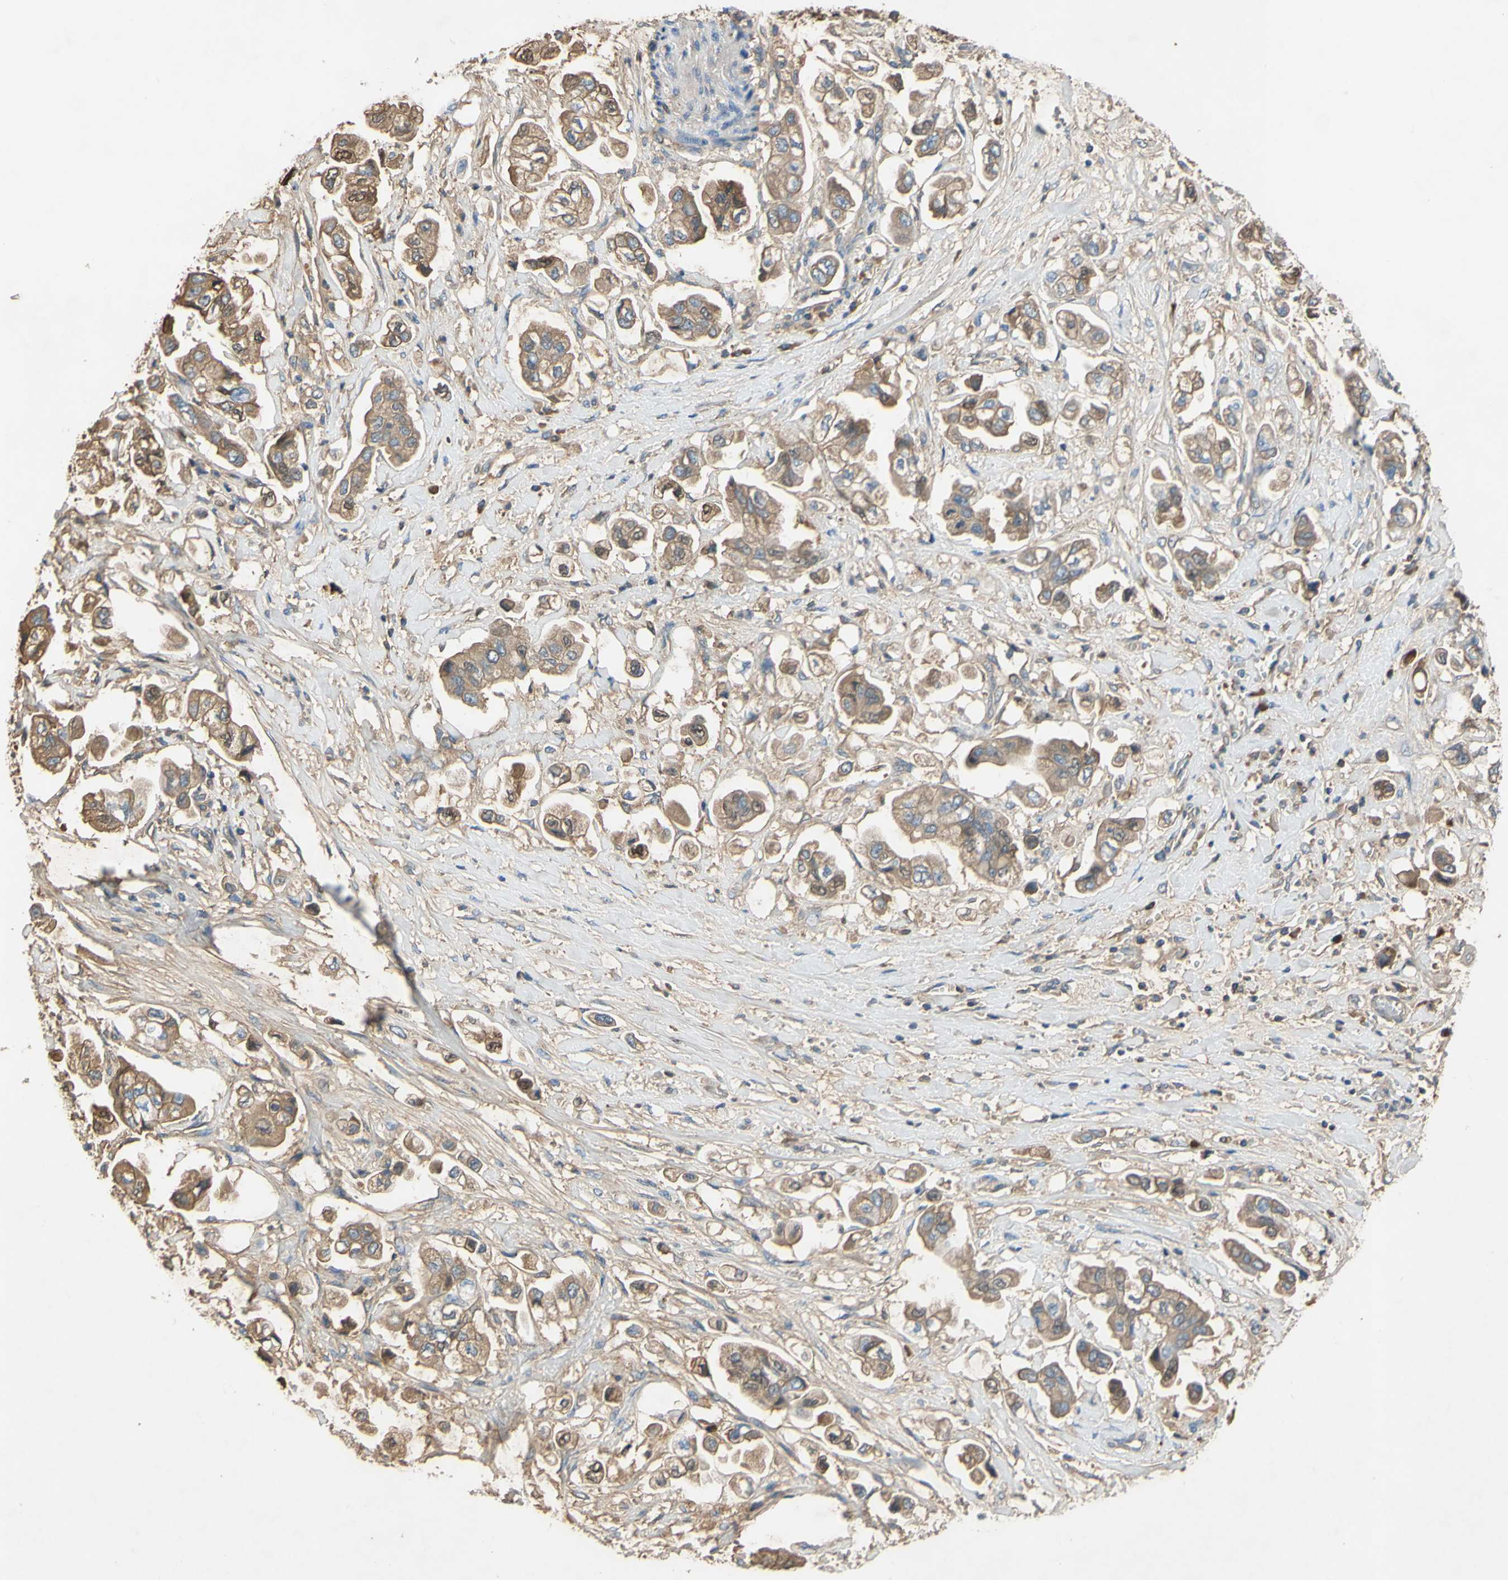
{"staining": {"intensity": "moderate", "quantity": ">75%", "location": "cytoplasmic/membranous"}, "tissue": "stomach cancer", "cell_type": "Tumor cells", "image_type": "cancer", "snomed": [{"axis": "morphology", "description": "Adenocarcinoma, NOS"}, {"axis": "topography", "description": "Stomach"}], "caption": "A medium amount of moderate cytoplasmic/membranous staining is seen in about >75% of tumor cells in stomach cancer (adenocarcinoma) tissue. (Stains: DAB in brown, nuclei in blue, Microscopy: brightfield microscopy at high magnification).", "gene": "TIMP2", "patient": {"sex": "male", "age": 62}}